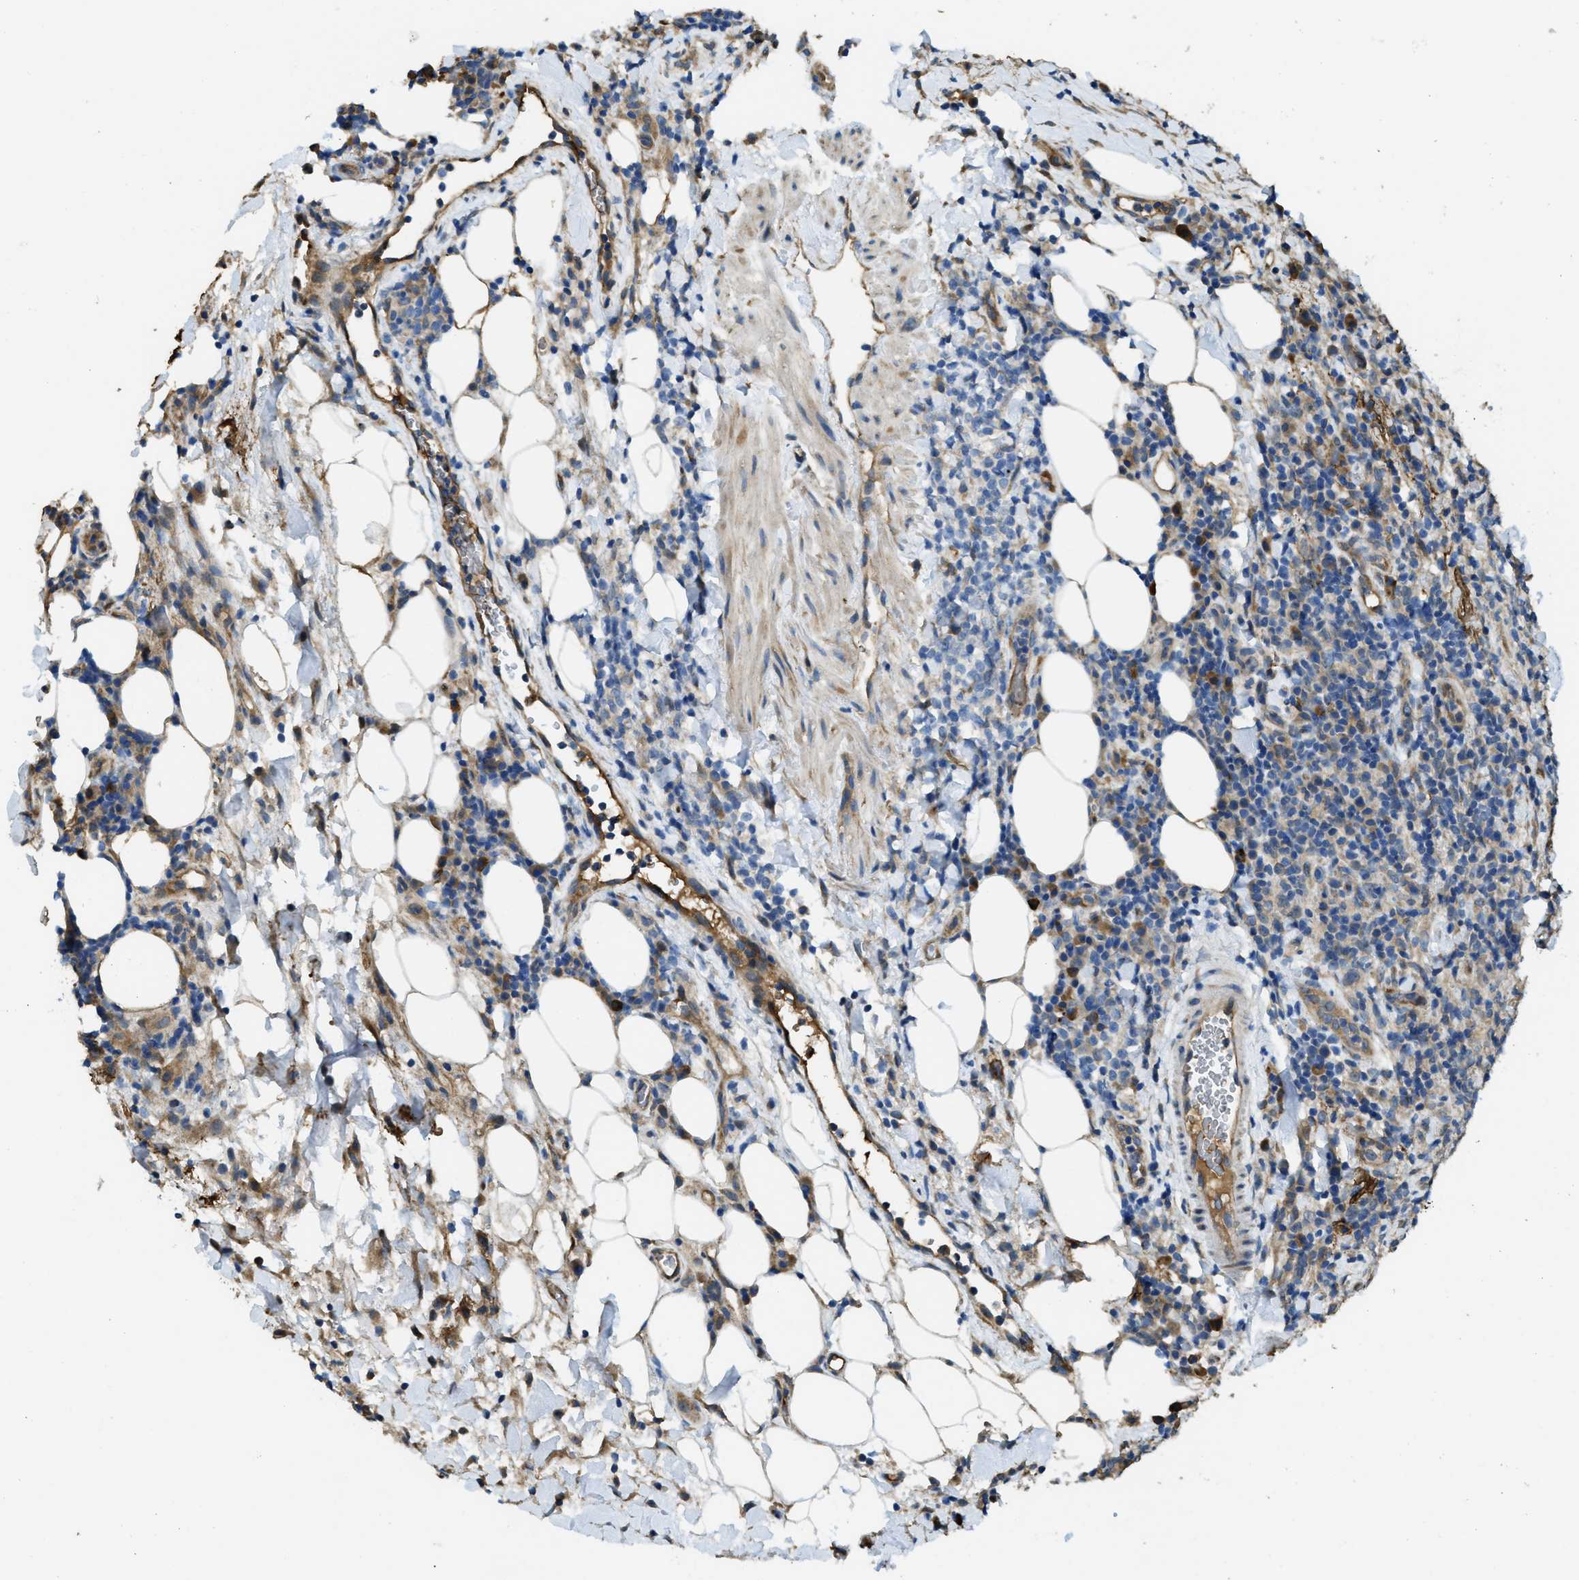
{"staining": {"intensity": "negative", "quantity": "none", "location": "none"}, "tissue": "lymphoma", "cell_type": "Tumor cells", "image_type": "cancer", "snomed": [{"axis": "morphology", "description": "Malignant lymphoma, non-Hodgkin's type, High grade"}, {"axis": "topography", "description": "Lymph node"}], "caption": "Immunohistochemistry (IHC) micrograph of high-grade malignant lymphoma, non-Hodgkin's type stained for a protein (brown), which shows no staining in tumor cells. The staining was performed using DAB to visualize the protein expression in brown, while the nuclei were stained in blue with hematoxylin (Magnification: 20x).", "gene": "RIPK2", "patient": {"sex": "female", "age": 76}}